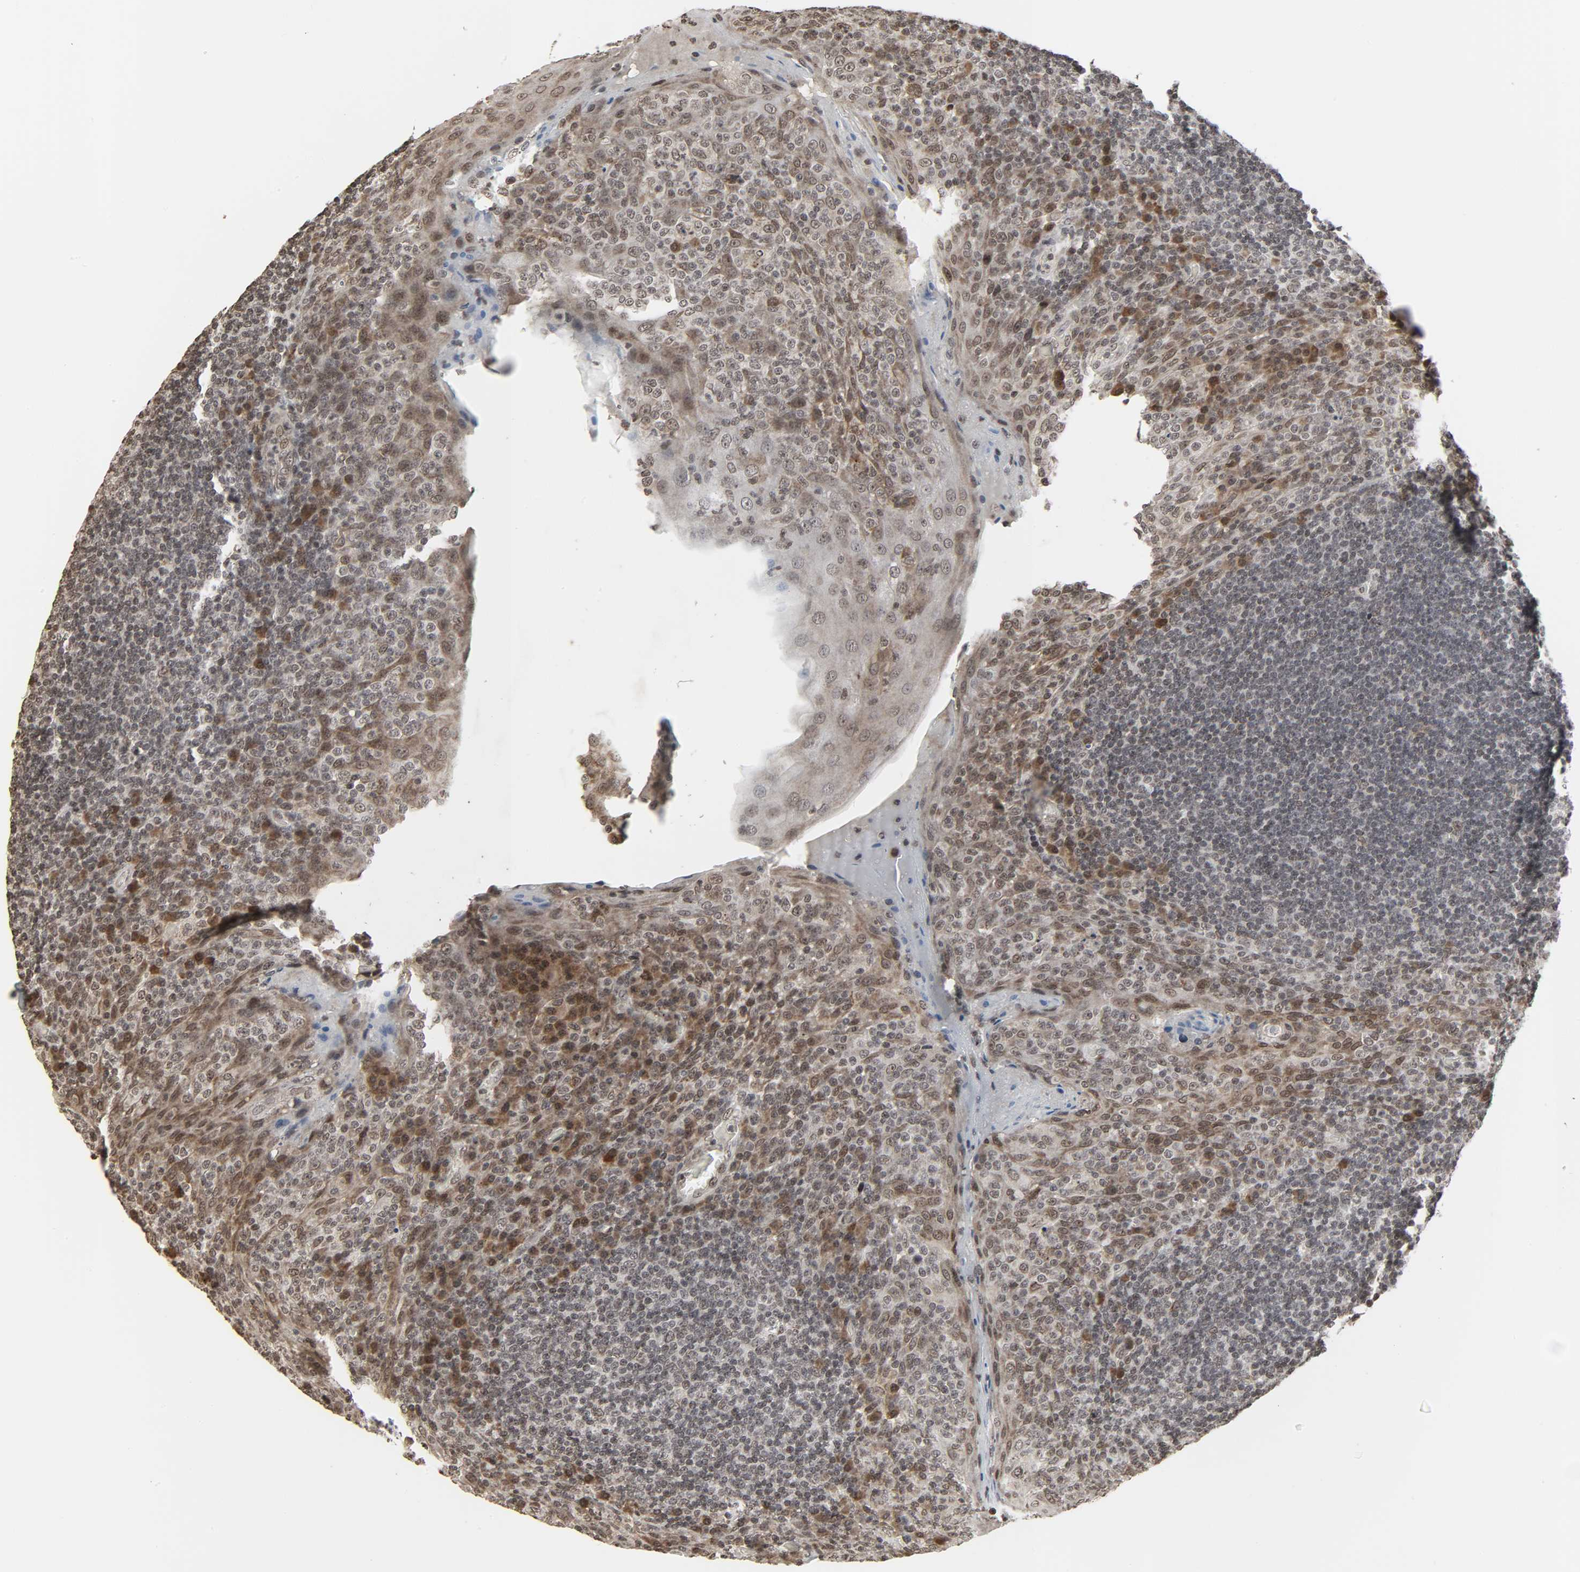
{"staining": {"intensity": "moderate", "quantity": "<25%", "location": "nuclear"}, "tissue": "tonsil", "cell_type": "Germinal center cells", "image_type": "normal", "snomed": [{"axis": "morphology", "description": "Normal tissue, NOS"}, {"axis": "topography", "description": "Tonsil"}], "caption": "Tonsil was stained to show a protein in brown. There is low levels of moderate nuclear expression in approximately <25% of germinal center cells.", "gene": "XRCC1", "patient": {"sex": "male", "age": 17}}